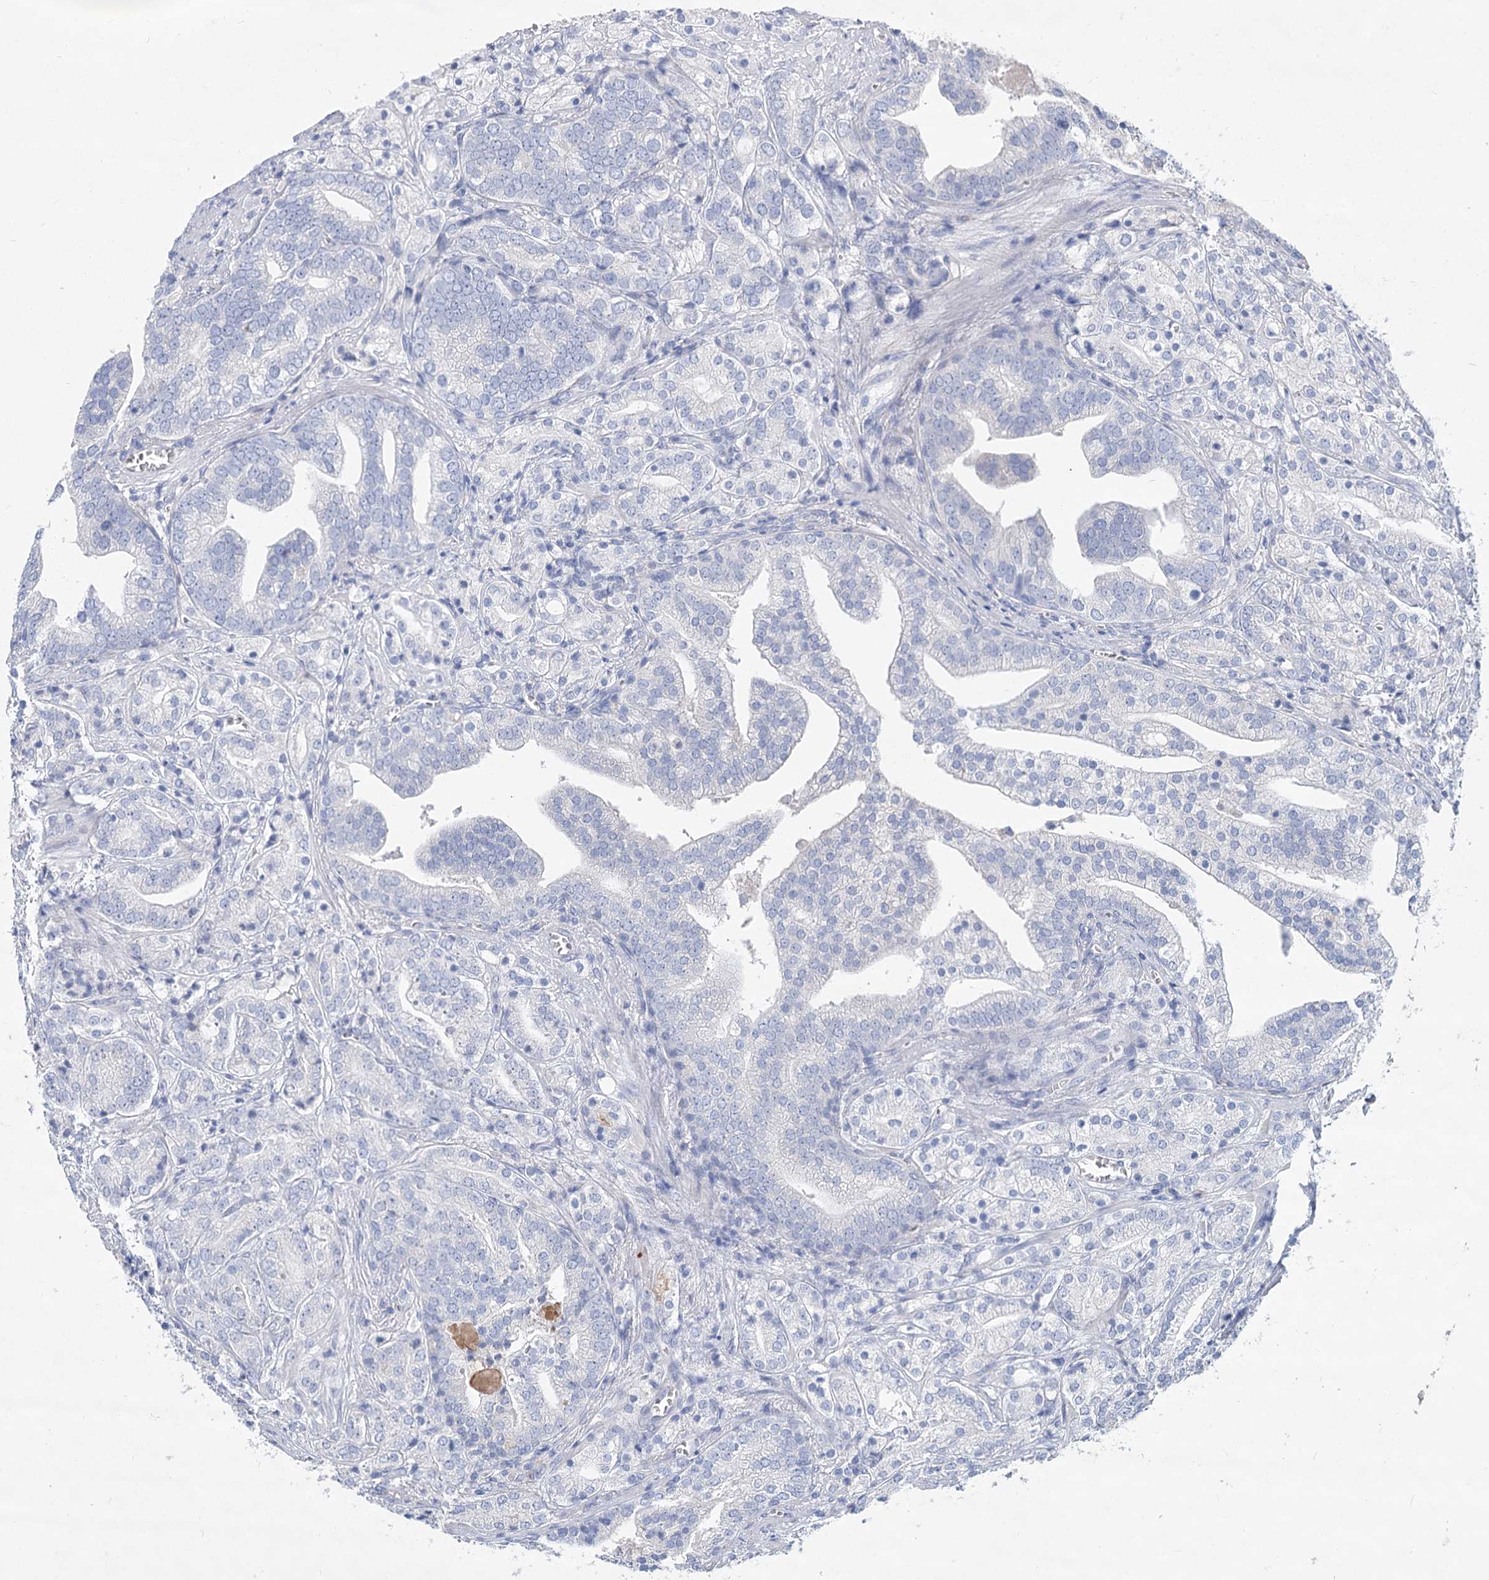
{"staining": {"intensity": "negative", "quantity": "none", "location": "none"}, "tissue": "prostate cancer", "cell_type": "Tumor cells", "image_type": "cancer", "snomed": [{"axis": "morphology", "description": "Adenocarcinoma, High grade"}, {"axis": "topography", "description": "Prostate"}], "caption": "The micrograph shows no staining of tumor cells in prostate adenocarcinoma (high-grade).", "gene": "SLC9A3", "patient": {"sex": "male", "age": 57}}